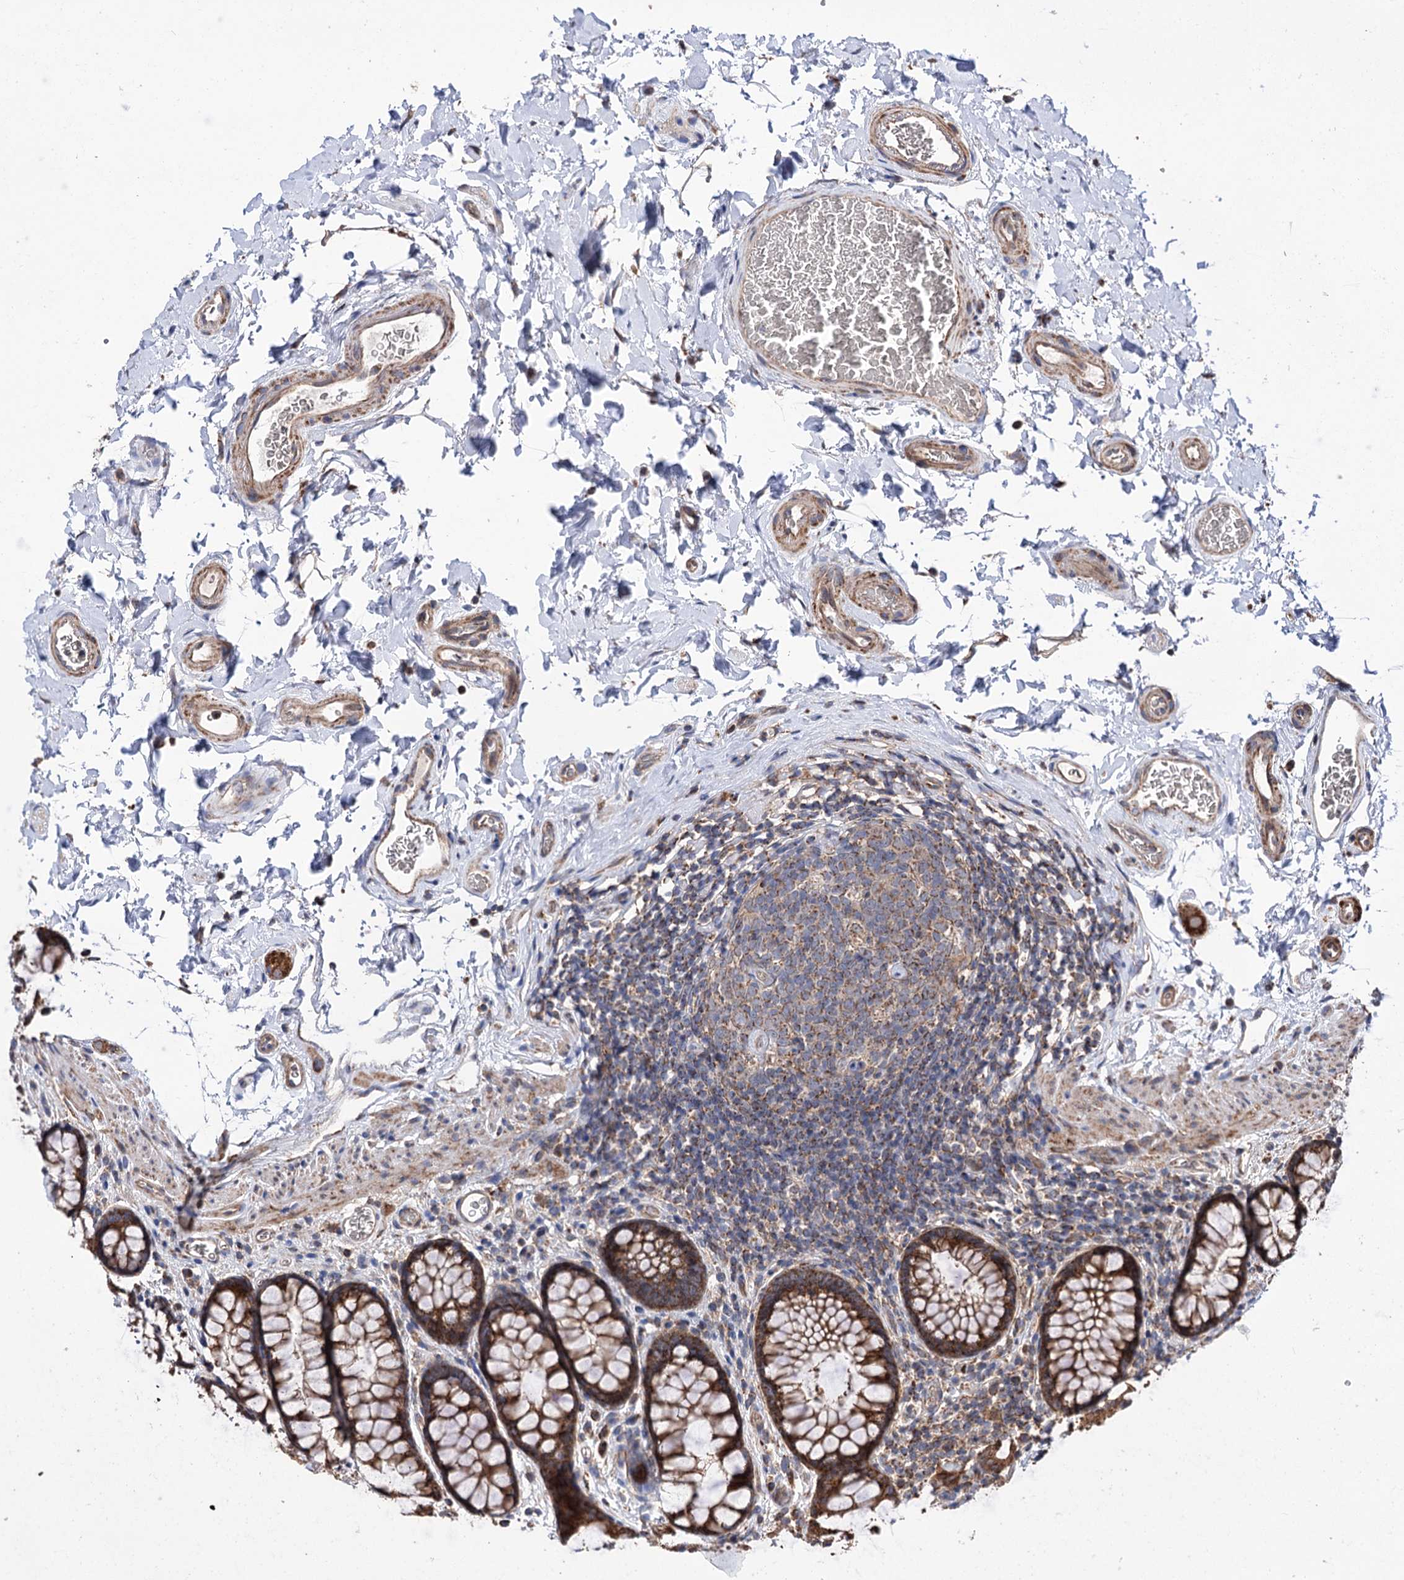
{"staining": {"intensity": "moderate", "quantity": "25%-75%", "location": "cytoplasmic/membranous"}, "tissue": "colon", "cell_type": "Endothelial cells", "image_type": "normal", "snomed": [{"axis": "morphology", "description": "Normal tissue, NOS"}, {"axis": "topography", "description": "Colon"}], "caption": "Approximately 25%-75% of endothelial cells in benign human colon exhibit moderate cytoplasmic/membranous protein expression as visualized by brown immunohistochemical staining.", "gene": "SUCLA2", "patient": {"sex": "female", "age": 82}}